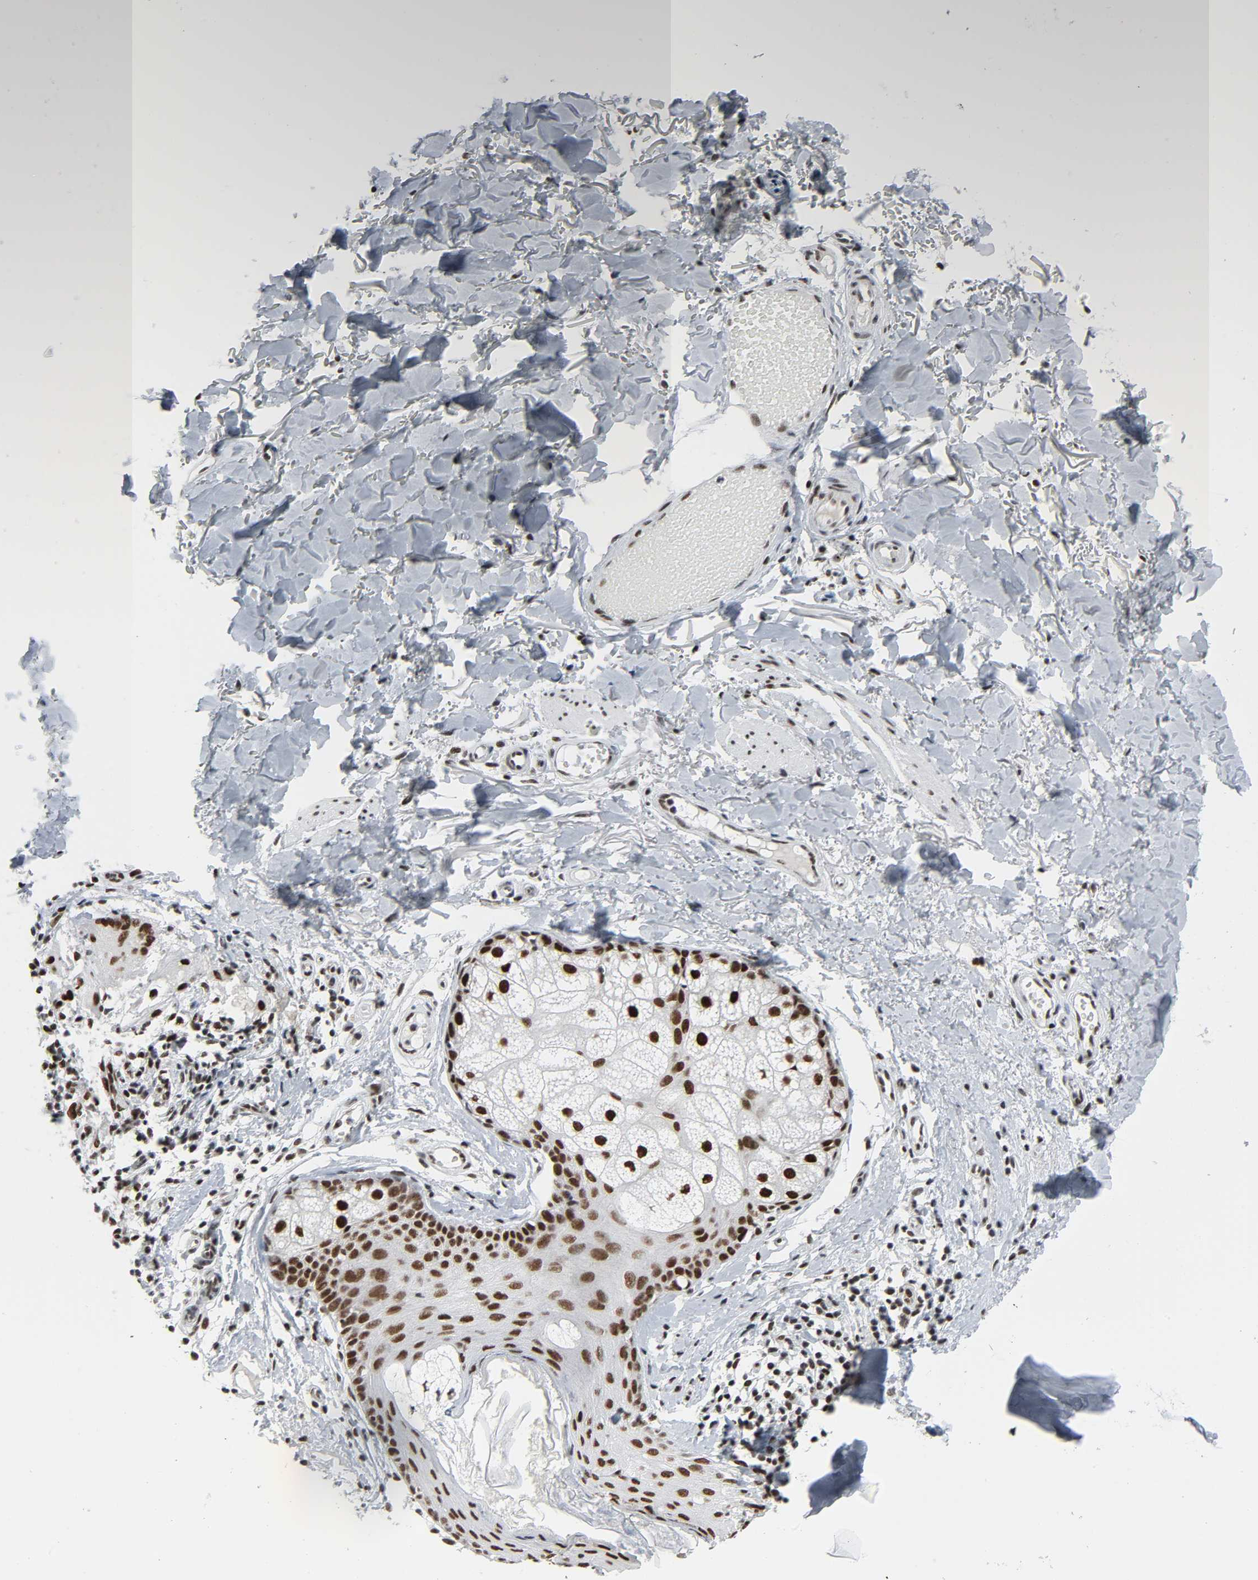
{"staining": {"intensity": "moderate", "quantity": ">75%", "location": "nuclear"}, "tissue": "skin cancer", "cell_type": "Tumor cells", "image_type": "cancer", "snomed": [{"axis": "morphology", "description": "Fibrosis, NOS"}, {"axis": "morphology", "description": "Basal cell carcinoma"}, {"axis": "topography", "description": "Skin"}], "caption": "Tumor cells exhibit medium levels of moderate nuclear positivity in about >75% of cells in skin cancer (basal cell carcinoma). The staining was performed using DAB (3,3'-diaminobenzidine) to visualize the protein expression in brown, while the nuclei were stained in blue with hematoxylin (Magnification: 20x).", "gene": "CDK7", "patient": {"sex": "male", "age": 76}}